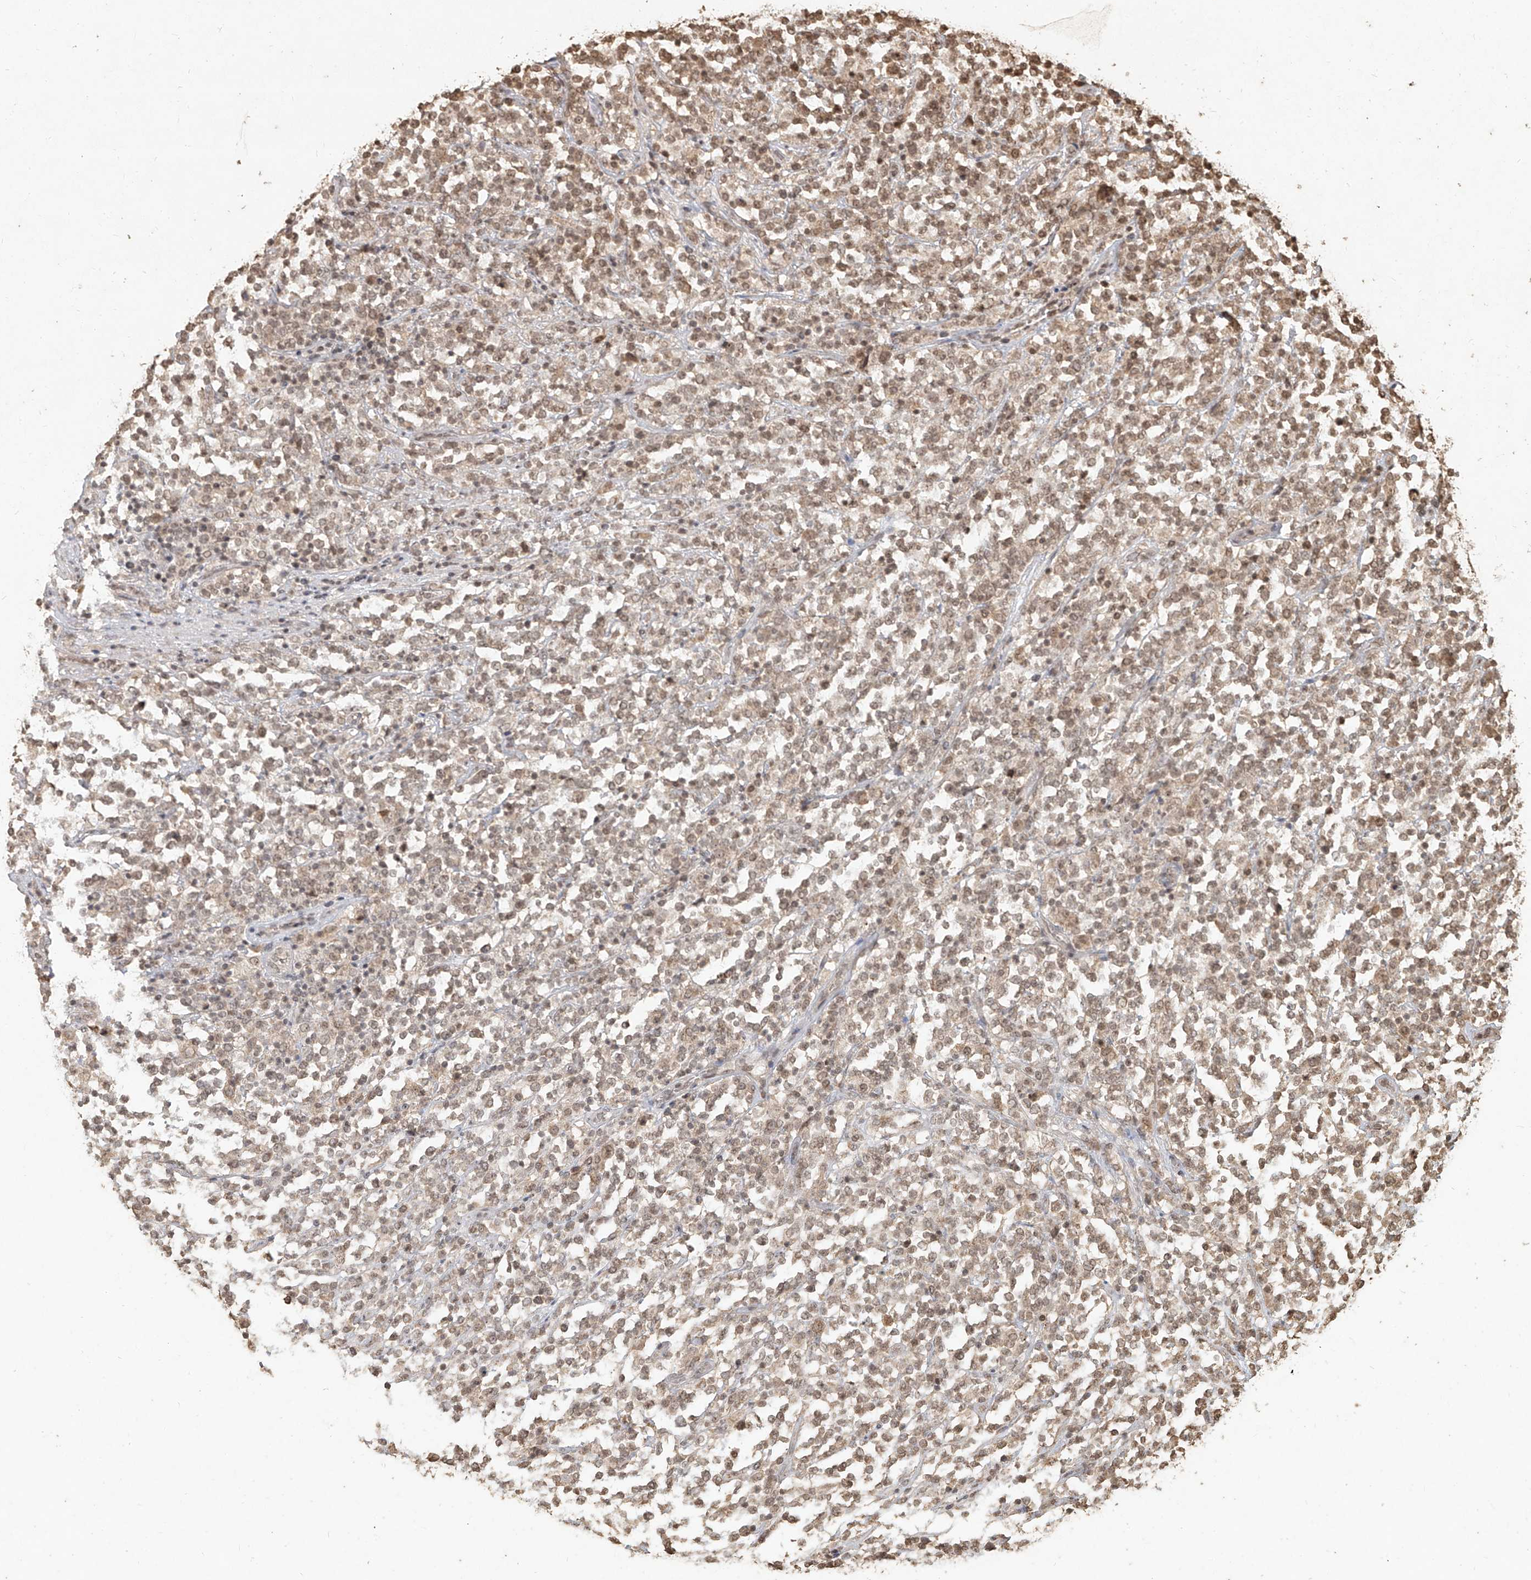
{"staining": {"intensity": "weak", "quantity": ">75%", "location": "cytoplasmic/membranous,nuclear"}, "tissue": "lymphoma", "cell_type": "Tumor cells", "image_type": "cancer", "snomed": [{"axis": "morphology", "description": "Malignant lymphoma, non-Hodgkin's type, High grade"}, {"axis": "topography", "description": "Soft tissue"}], "caption": "This is an image of immunohistochemistry staining of lymphoma, which shows weak positivity in the cytoplasmic/membranous and nuclear of tumor cells.", "gene": "UBE2K", "patient": {"sex": "male", "age": 18}}